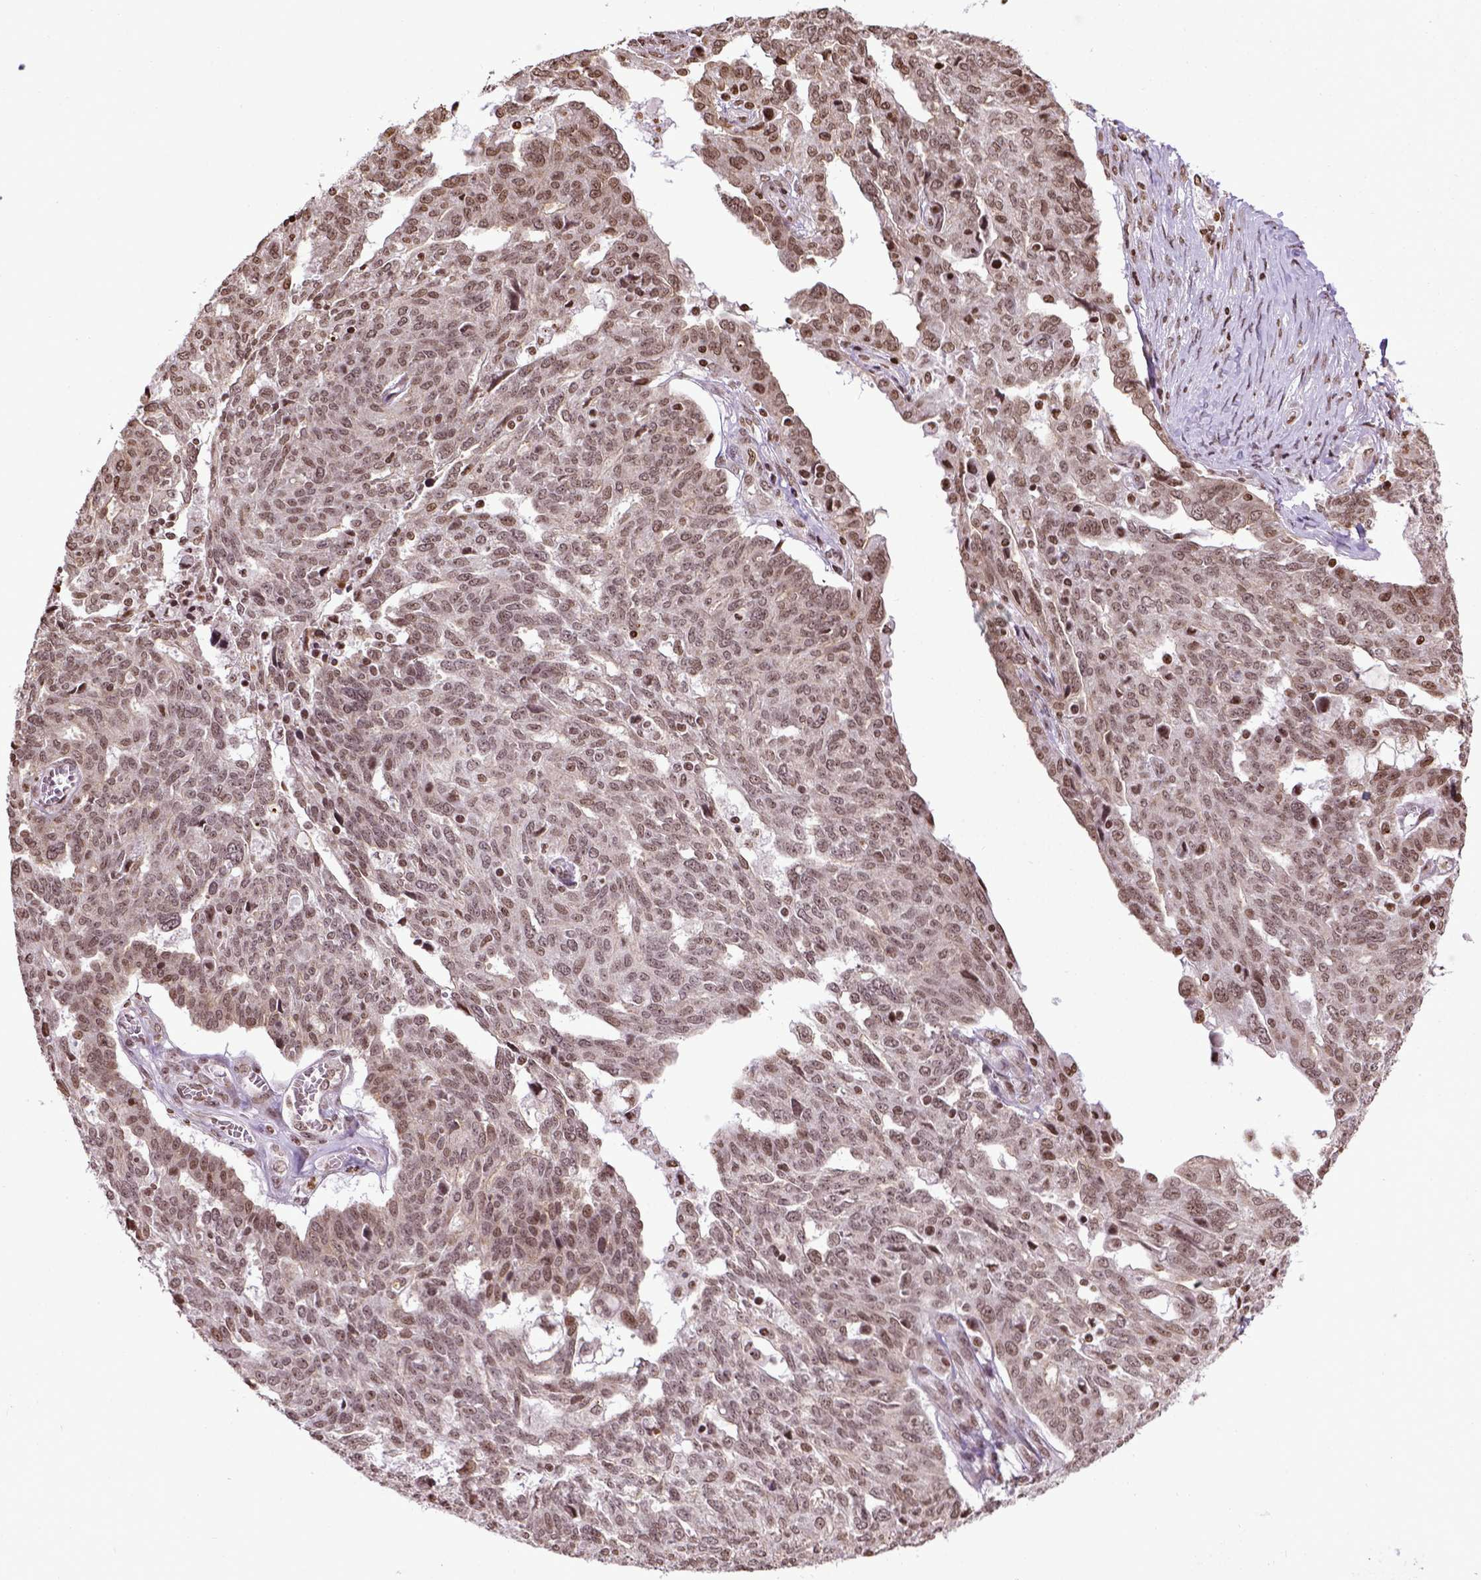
{"staining": {"intensity": "weak", "quantity": ">75%", "location": "nuclear"}, "tissue": "ovarian cancer", "cell_type": "Tumor cells", "image_type": "cancer", "snomed": [{"axis": "morphology", "description": "Cystadenocarcinoma, serous, NOS"}, {"axis": "topography", "description": "Ovary"}], "caption": "IHC of ovarian serous cystadenocarcinoma exhibits low levels of weak nuclear positivity in approximately >75% of tumor cells.", "gene": "ZNF75D", "patient": {"sex": "female", "age": 67}}